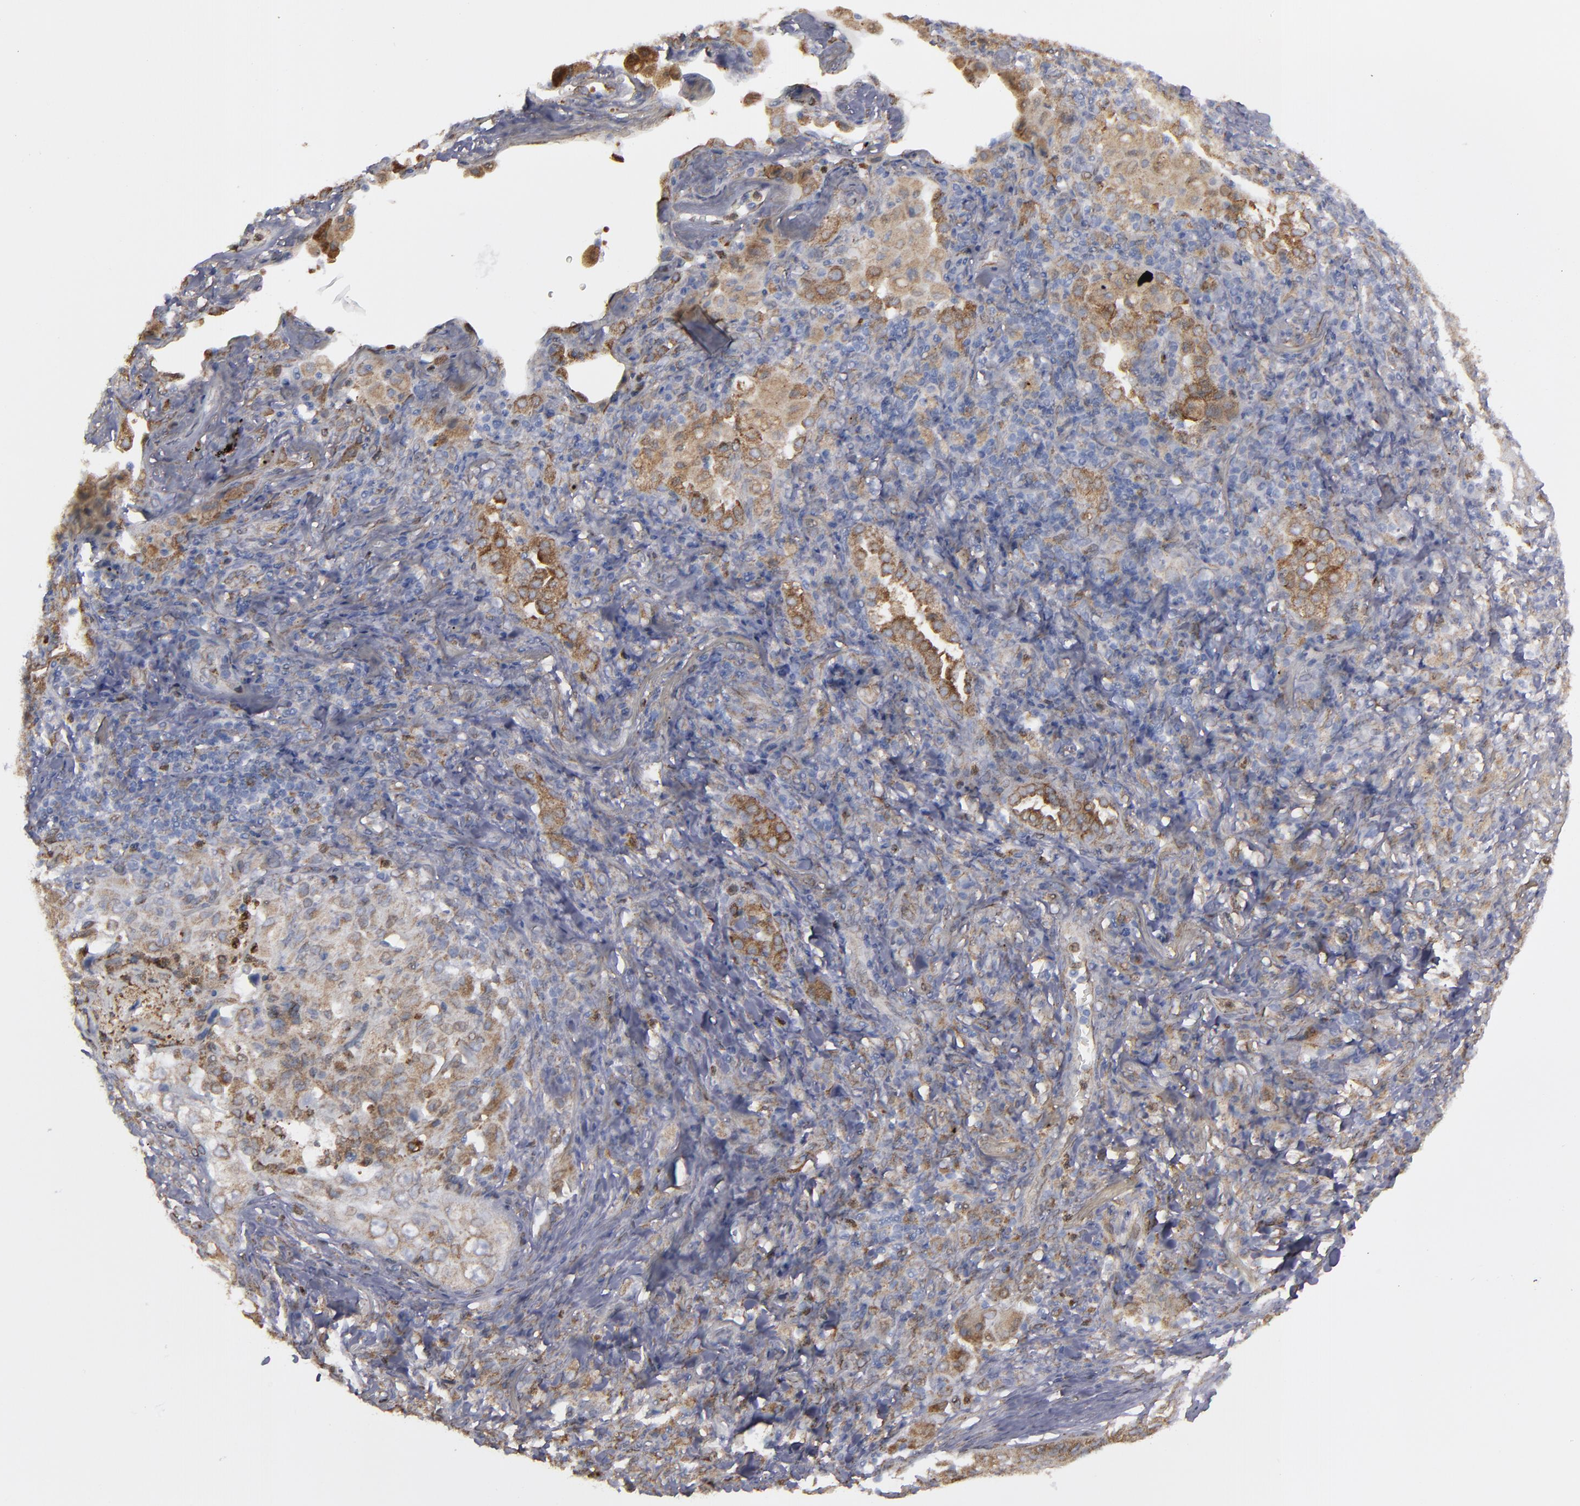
{"staining": {"intensity": "weak", "quantity": "25%-75%", "location": "cytoplasmic/membranous"}, "tissue": "lung cancer", "cell_type": "Tumor cells", "image_type": "cancer", "snomed": [{"axis": "morphology", "description": "Squamous cell carcinoma, NOS"}, {"axis": "topography", "description": "Lung"}], "caption": "Tumor cells exhibit low levels of weak cytoplasmic/membranous positivity in about 25%-75% of cells in human lung cancer (squamous cell carcinoma). Nuclei are stained in blue.", "gene": "ERLIN2", "patient": {"sex": "female", "age": 67}}